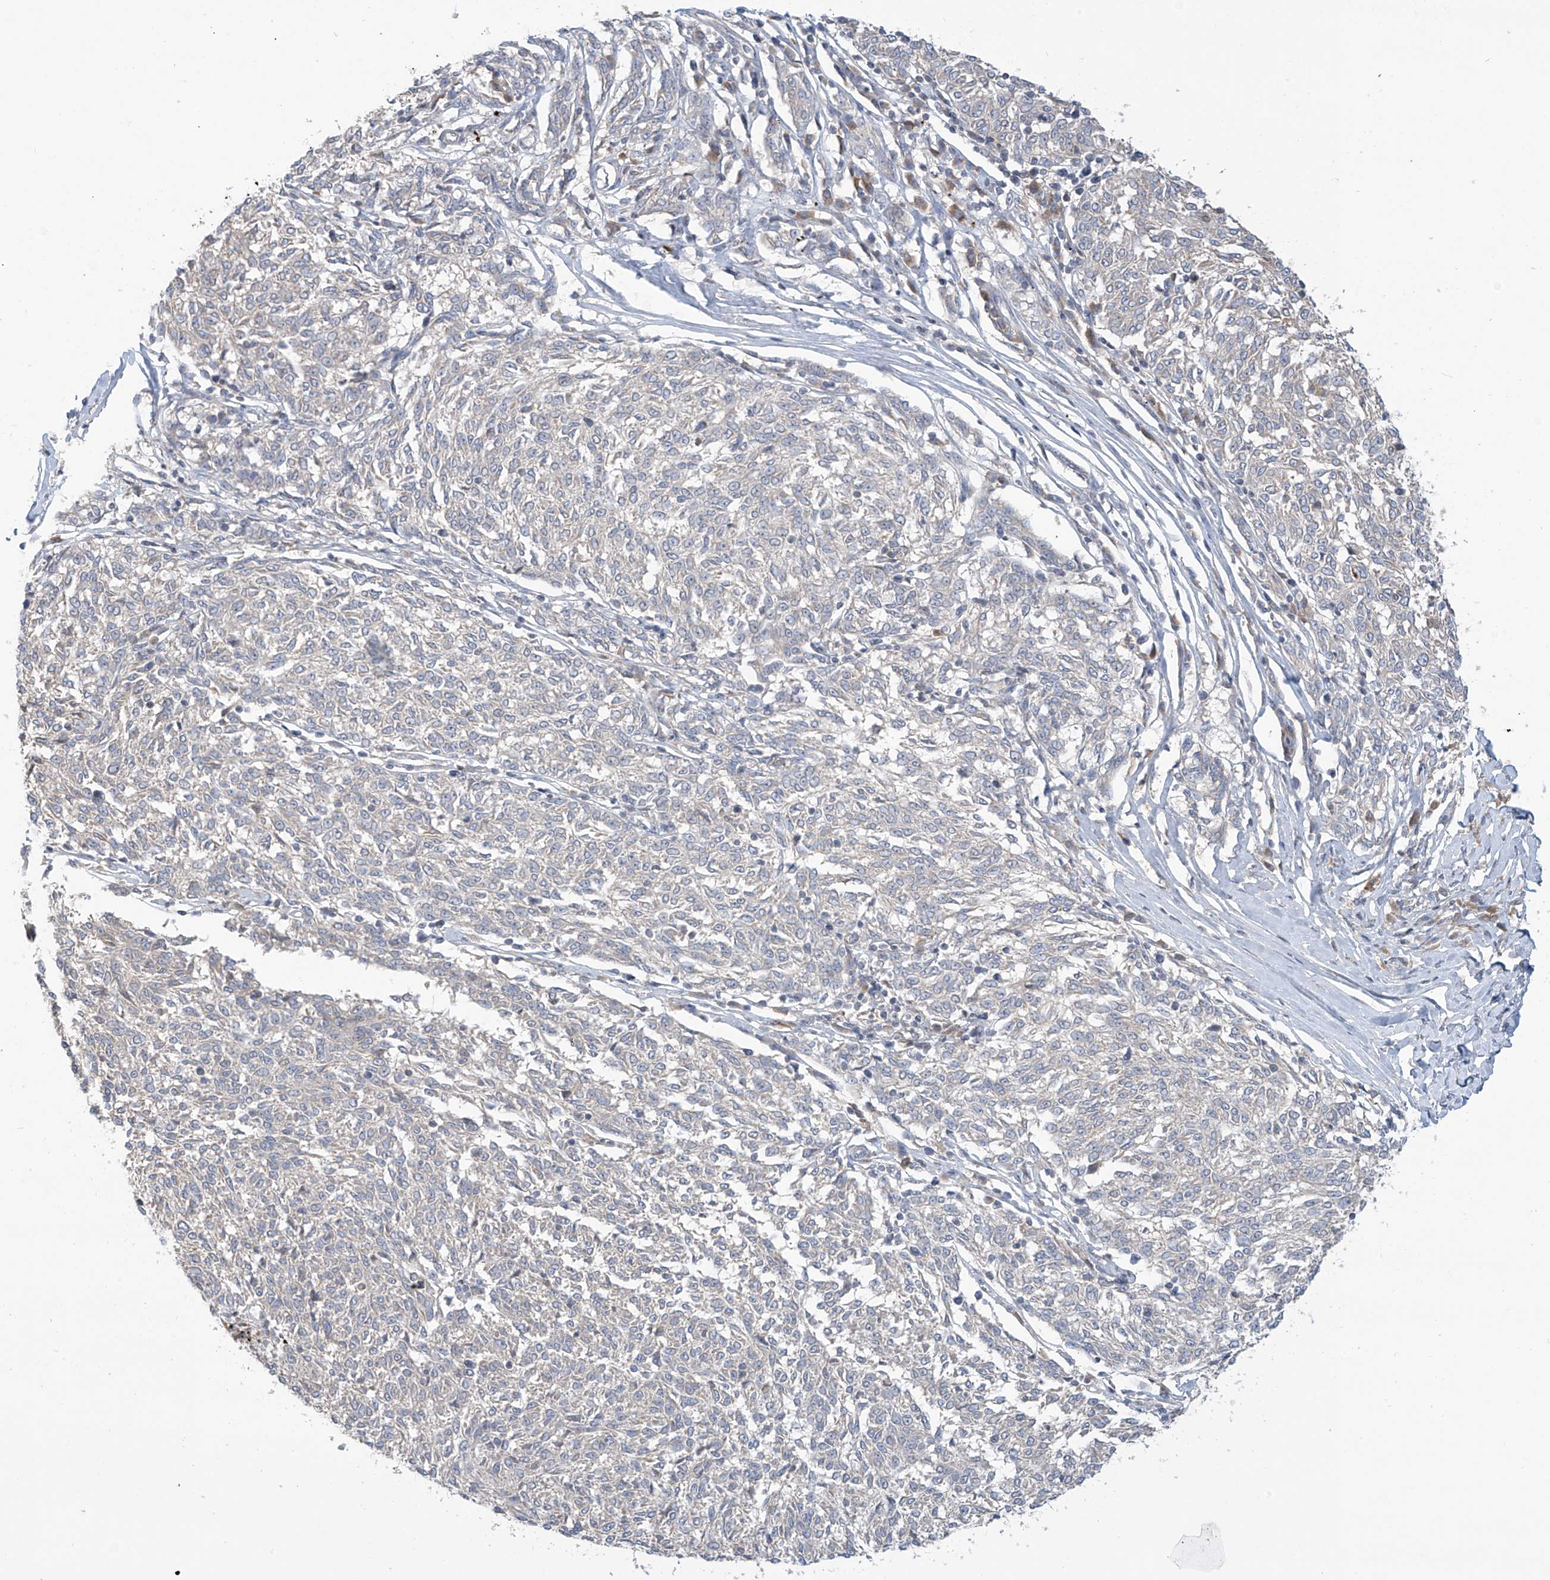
{"staining": {"intensity": "negative", "quantity": "none", "location": "none"}, "tissue": "melanoma", "cell_type": "Tumor cells", "image_type": "cancer", "snomed": [{"axis": "morphology", "description": "Malignant melanoma, NOS"}, {"axis": "topography", "description": "Skin"}], "caption": "Immunohistochemical staining of malignant melanoma reveals no significant expression in tumor cells.", "gene": "SCGB1D2", "patient": {"sex": "female", "age": 72}}